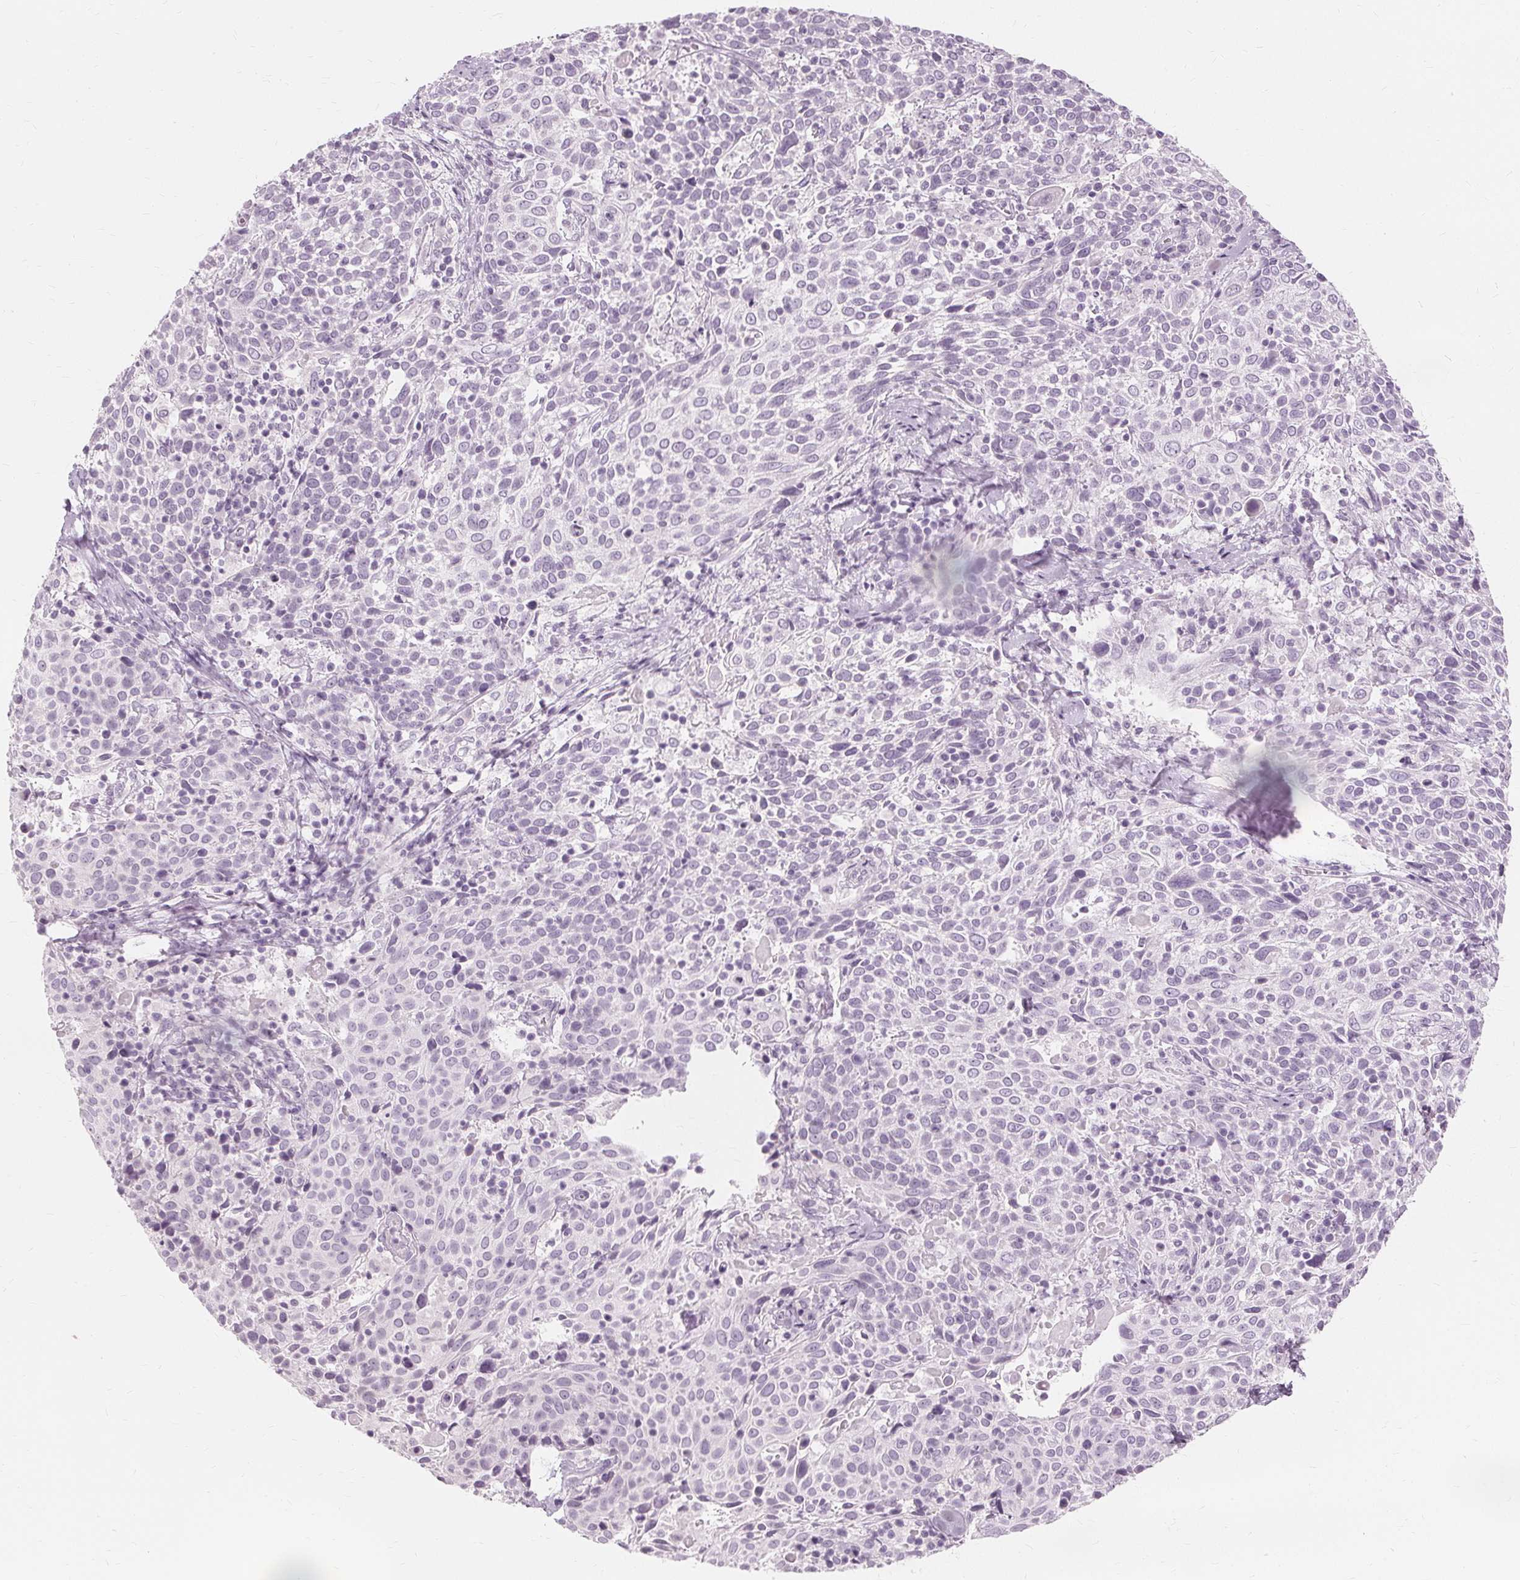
{"staining": {"intensity": "negative", "quantity": "none", "location": "none"}, "tissue": "cervical cancer", "cell_type": "Tumor cells", "image_type": "cancer", "snomed": [{"axis": "morphology", "description": "Squamous cell carcinoma, NOS"}, {"axis": "topography", "description": "Cervix"}], "caption": "A photomicrograph of human squamous cell carcinoma (cervical) is negative for staining in tumor cells. The staining was performed using DAB (3,3'-diaminobenzidine) to visualize the protein expression in brown, while the nuclei were stained in blue with hematoxylin (Magnification: 20x).", "gene": "MUC12", "patient": {"sex": "female", "age": 61}}